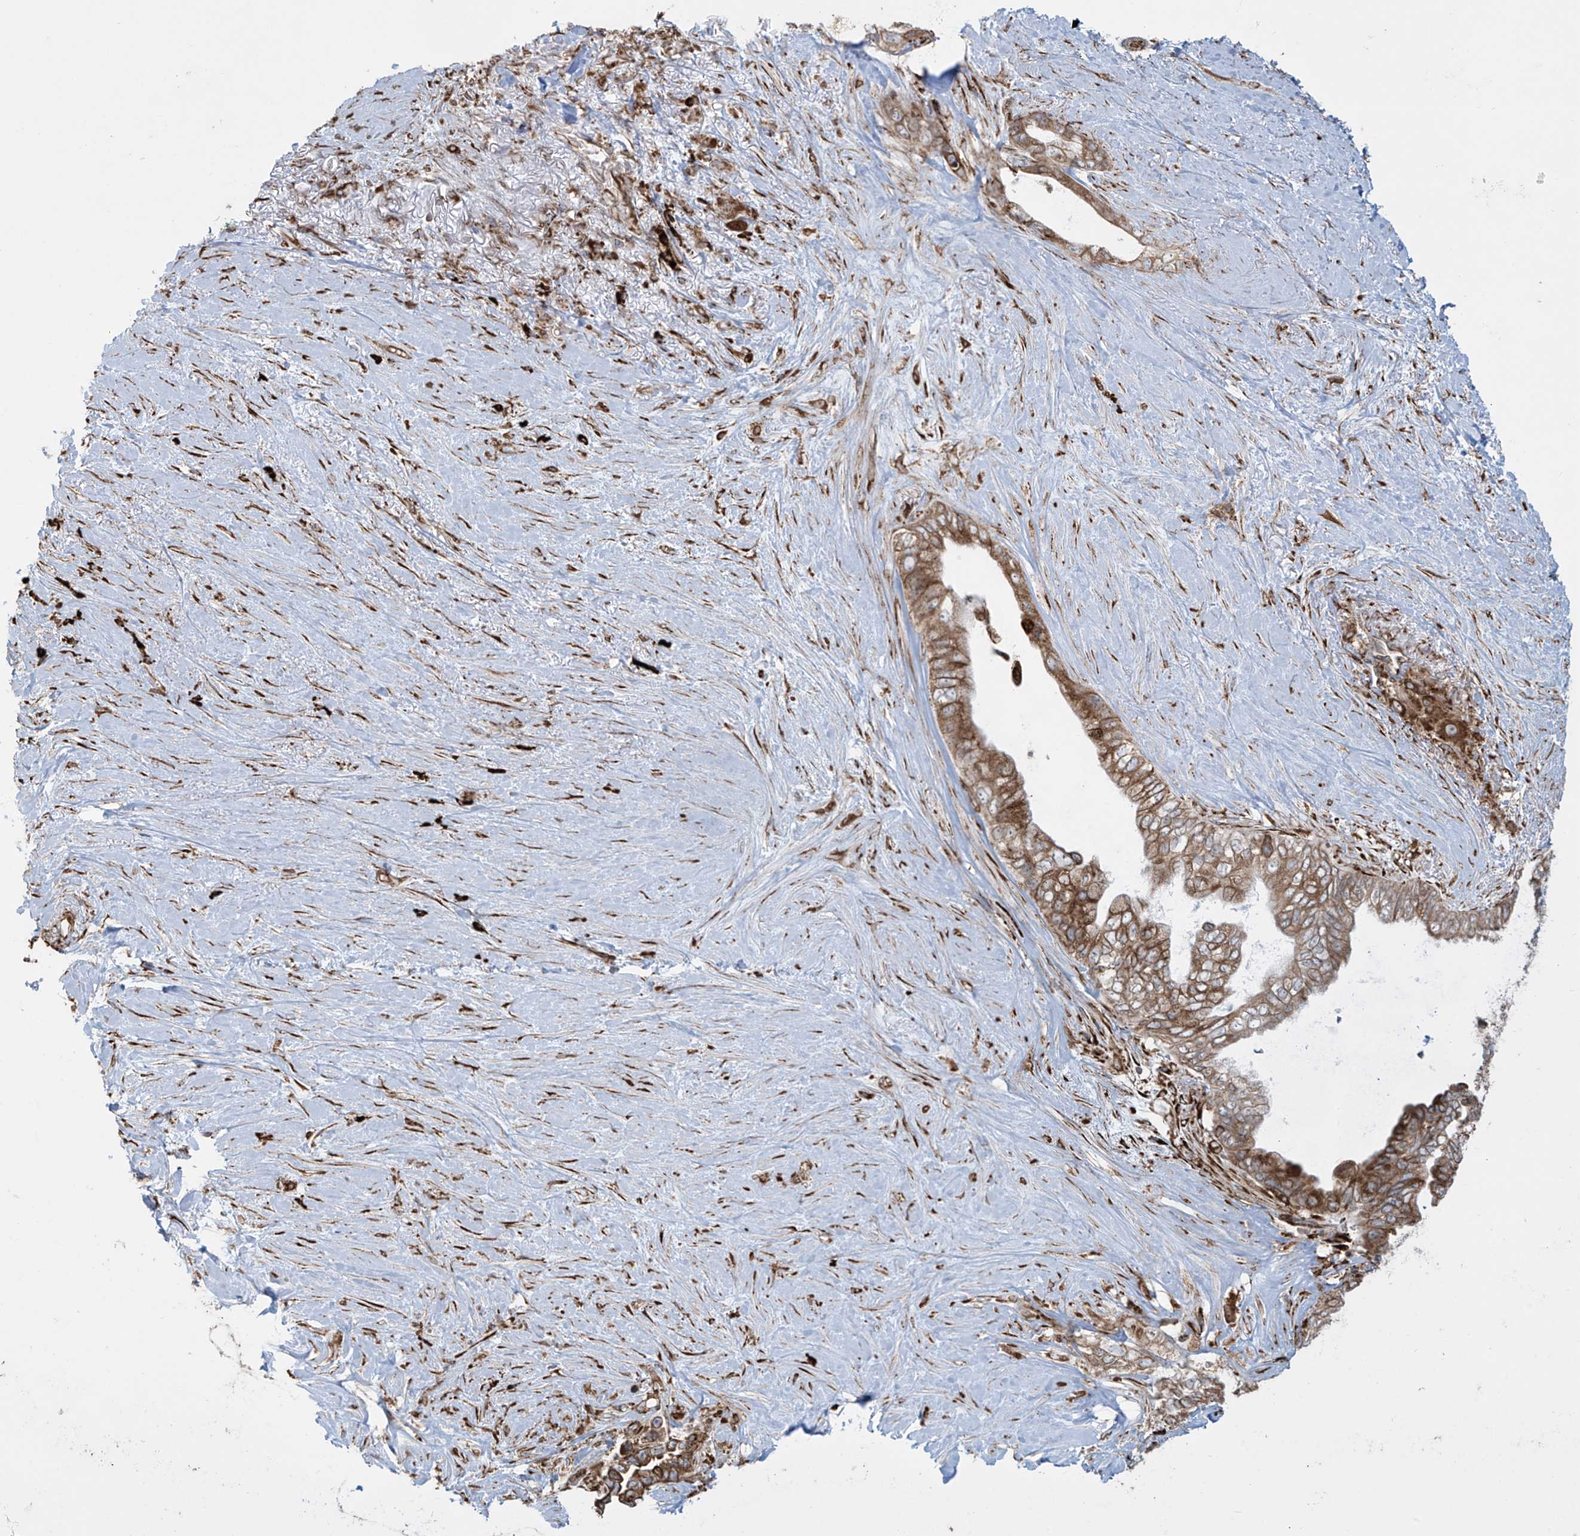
{"staining": {"intensity": "strong", "quantity": ">75%", "location": "cytoplasmic/membranous"}, "tissue": "pancreatic cancer", "cell_type": "Tumor cells", "image_type": "cancer", "snomed": [{"axis": "morphology", "description": "Adenocarcinoma, NOS"}, {"axis": "topography", "description": "Pancreas"}], "caption": "IHC (DAB) staining of pancreatic cancer (adenocarcinoma) exhibits strong cytoplasmic/membranous protein staining in approximately >75% of tumor cells.", "gene": "MX1", "patient": {"sex": "female", "age": 72}}